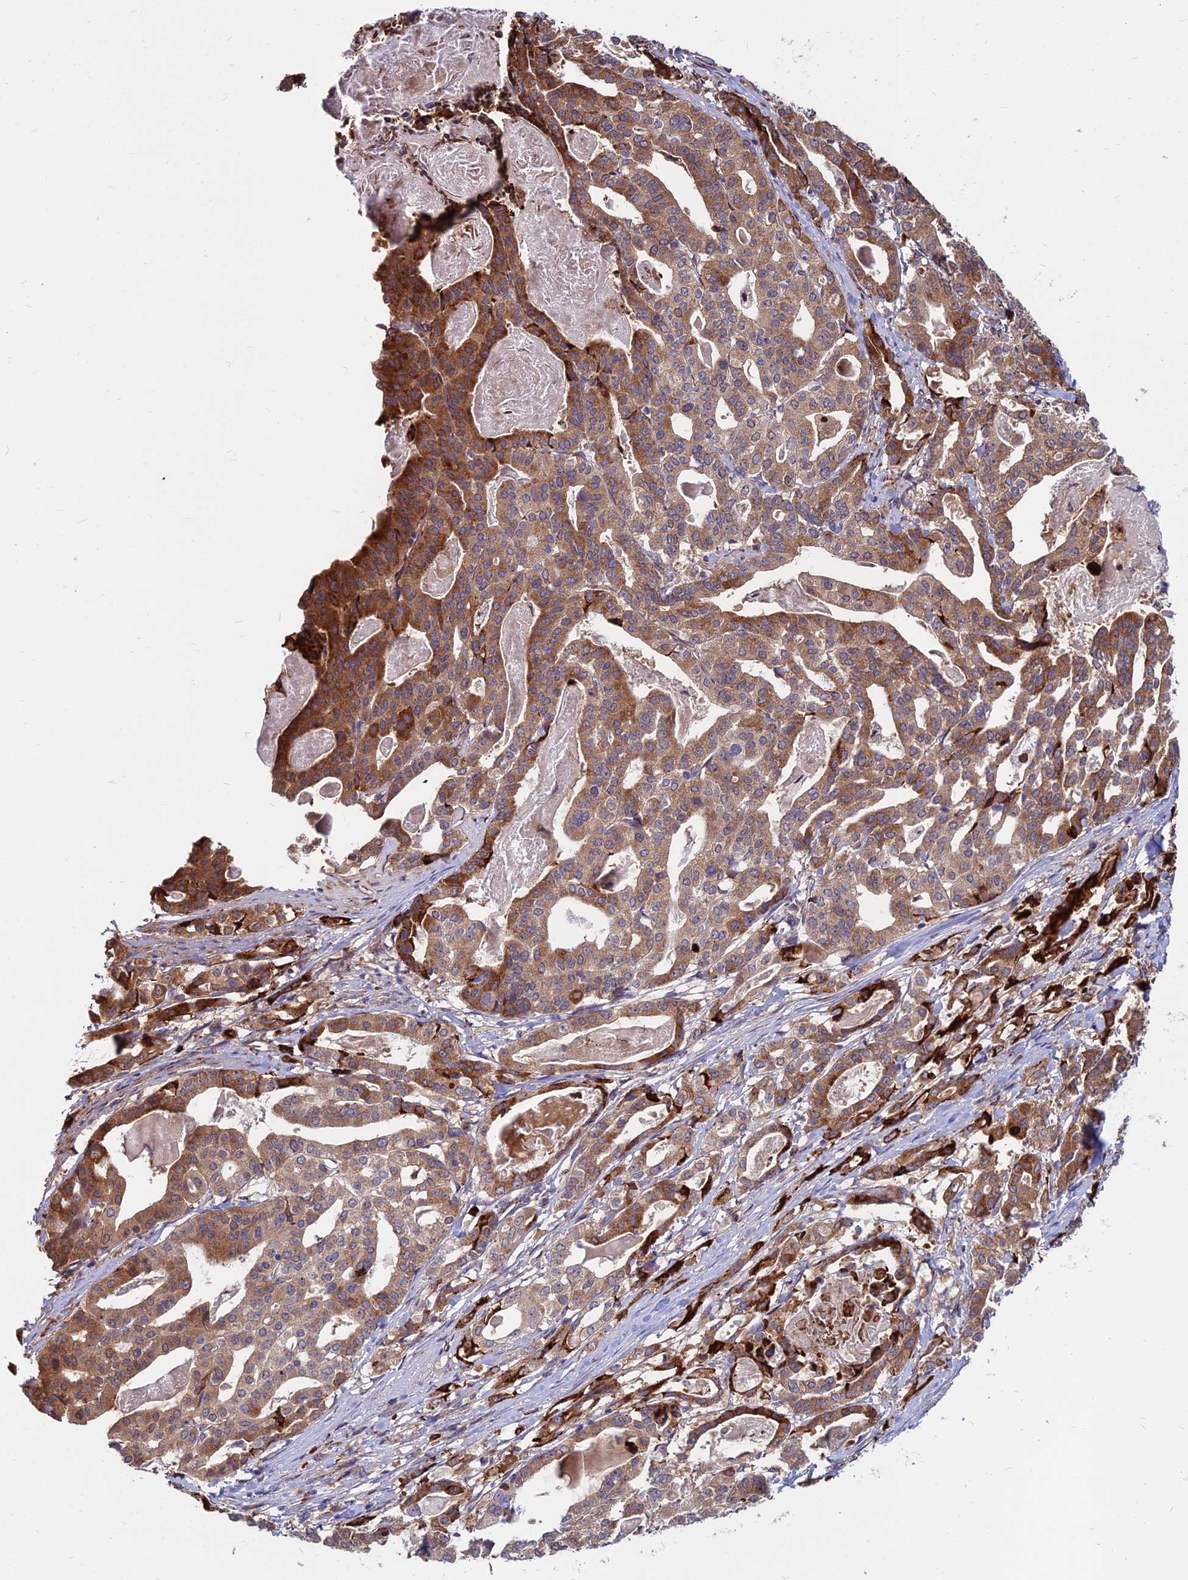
{"staining": {"intensity": "strong", "quantity": "25%-75%", "location": "cytoplasmic/membranous"}, "tissue": "stomach cancer", "cell_type": "Tumor cells", "image_type": "cancer", "snomed": [{"axis": "morphology", "description": "Adenocarcinoma, NOS"}, {"axis": "topography", "description": "Stomach"}], "caption": "Immunohistochemical staining of stomach adenocarcinoma reveals high levels of strong cytoplasmic/membranous staining in approximately 25%-75% of tumor cells.", "gene": "CCT6B", "patient": {"sex": "male", "age": 48}}